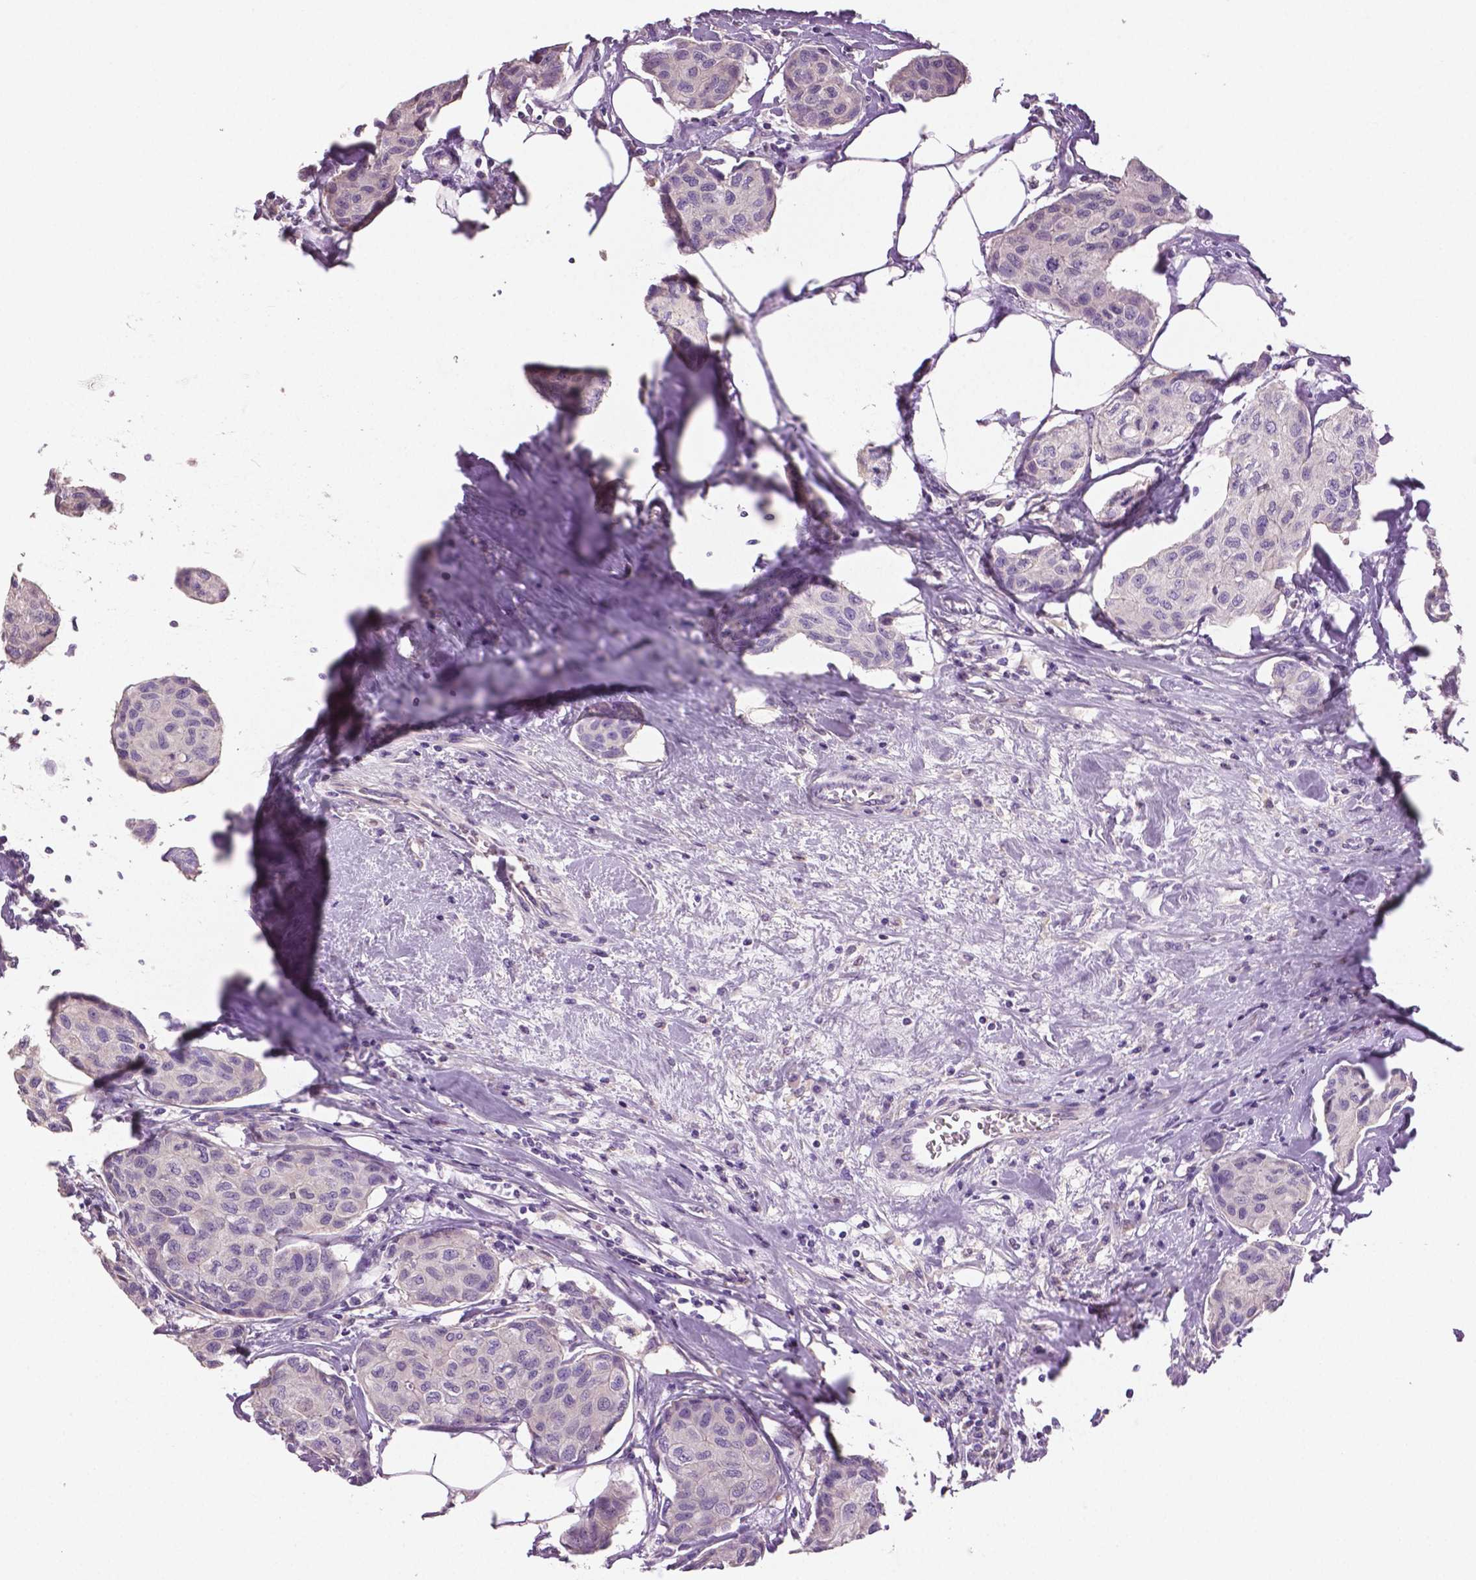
{"staining": {"intensity": "negative", "quantity": "none", "location": "none"}, "tissue": "breast cancer", "cell_type": "Tumor cells", "image_type": "cancer", "snomed": [{"axis": "morphology", "description": "Duct carcinoma"}, {"axis": "topography", "description": "Breast"}], "caption": "Tumor cells are negative for brown protein staining in breast infiltrating ductal carcinoma.", "gene": "DNAH12", "patient": {"sex": "female", "age": 80}}